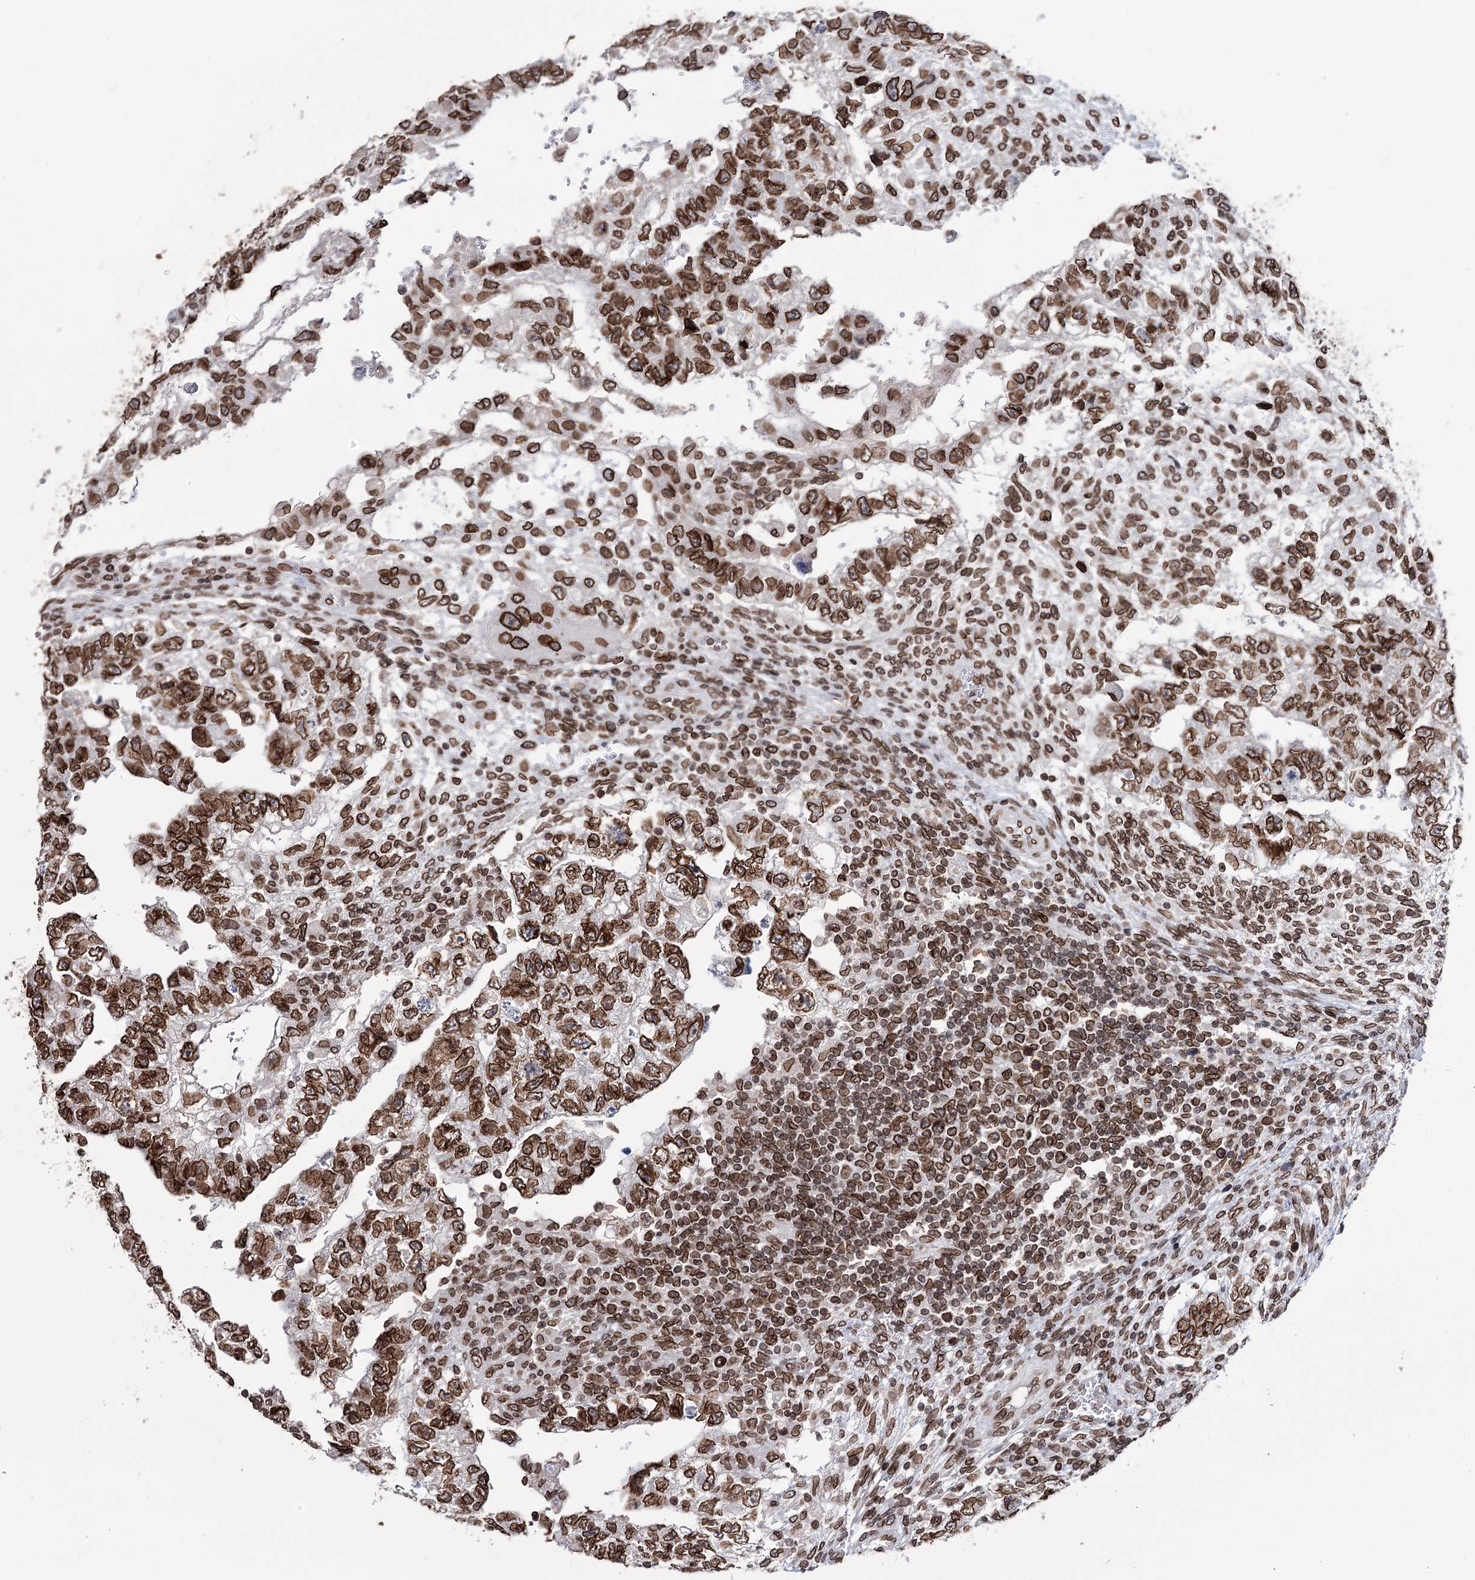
{"staining": {"intensity": "strong", "quantity": ">75%", "location": "cytoplasmic/membranous,nuclear"}, "tissue": "testis cancer", "cell_type": "Tumor cells", "image_type": "cancer", "snomed": [{"axis": "morphology", "description": "Carcinoma, Embryonal, NOS"}, {"axis": "topography", "description": "Testis"}], "caption": "Immunohistochemical staining of human testis cancer displays strong cytoplasmic/membranous and nuclear protein positivity in about >75% of tumor cells.", "gene": "KIAA0930", "patient": {"sex": "male", "age": 36}}